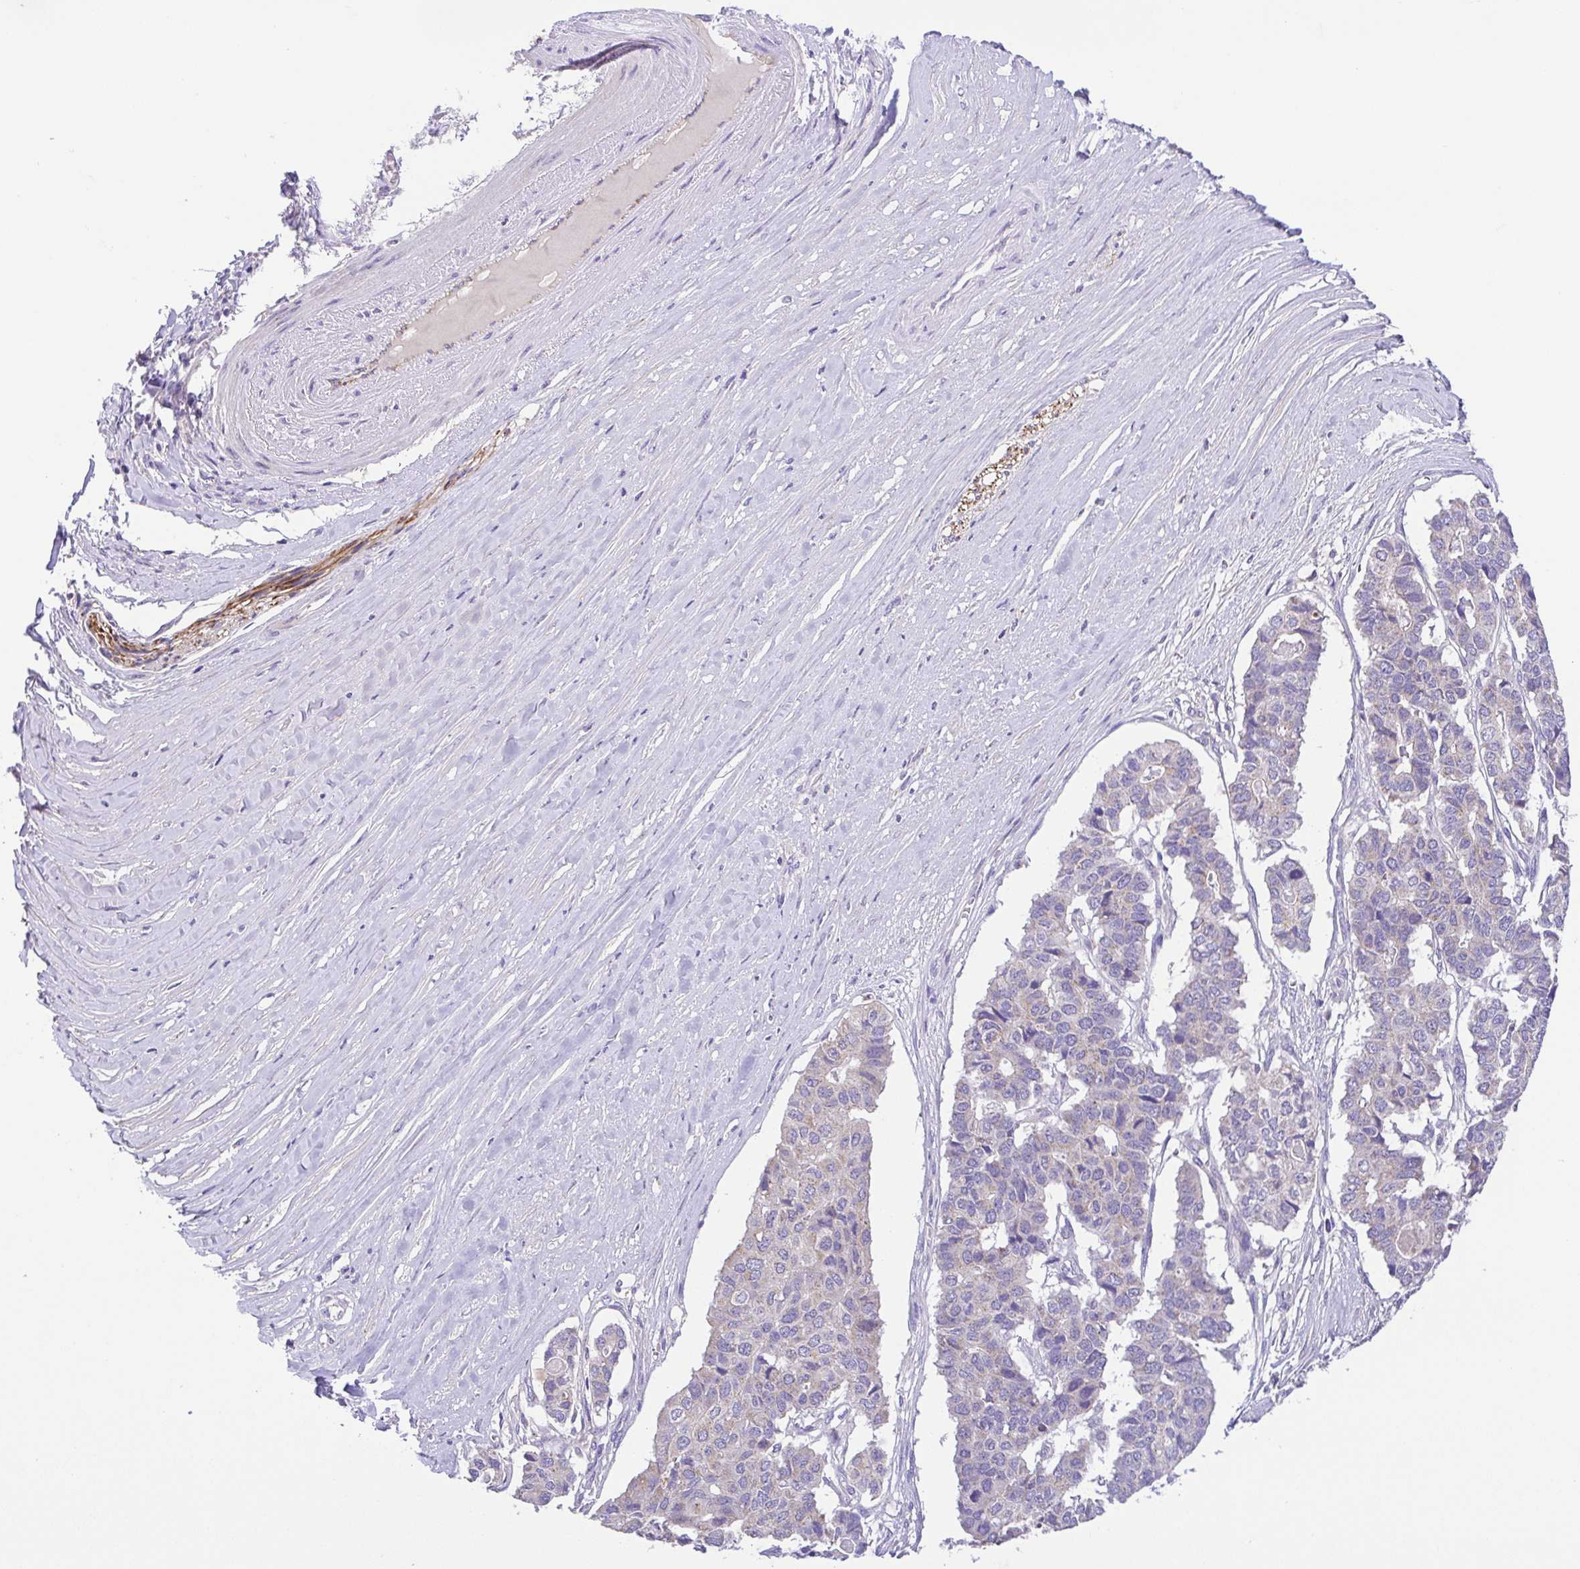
{"staining": {"intensity": "negative", "quantity": "none", "location": "none"}, "tissue": "pancreatic cancer", "cell_type": "Tumor cells", "image_type": "cancer", "snomed": [{"axis": "morphology", "description": "Adenocarcinoma, NOS"}, {"axis": "topography", "description": "Pancreas"}], "caption": "IHC image of human pancreatic cancer stained for a protein (brown), which demonstrates no expression in tumor cells.", "gene": "SLC13A1", "patient": {"sex": "male", "age": 50}}